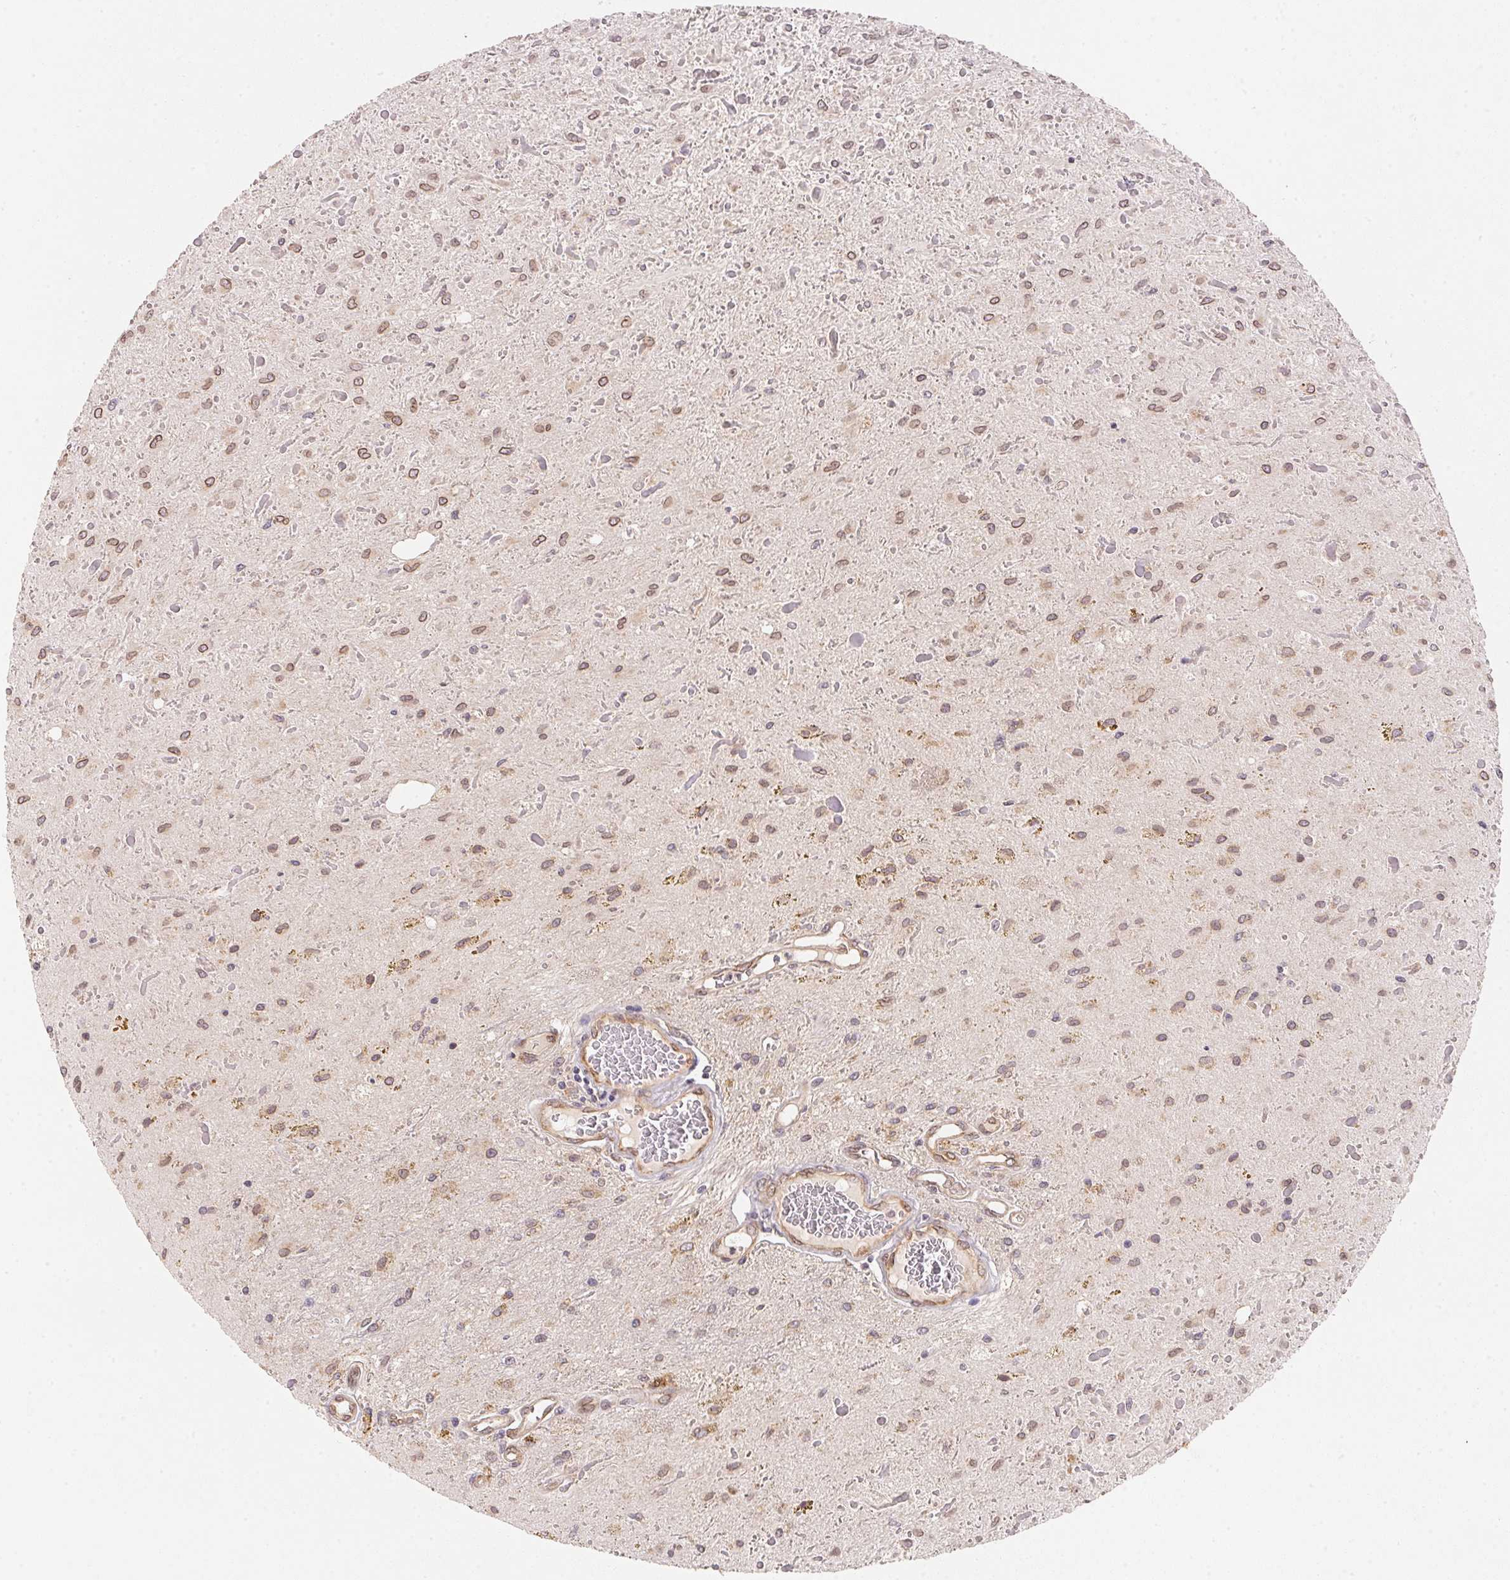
{"staining": {"intensity": "weak", "quantity": ">75%", "location": "cytoplasmic/membranous"}, "tissue": "glioma", "cell_type": "Tumor cells", "image_type": "cancer", "snomed": [{"axis": "morphology", "description": "Glioma, malignant, Low grade"}, {"axis": "topography", "description": "Cerebellum"}], "caption": "Weak cytoplasmic/membranous staining for a protein is seen in approximately >75% of tumor cells of glioma using IHC.", "gene": "EI24", "patient": {"sex": "female", "age": 14}}